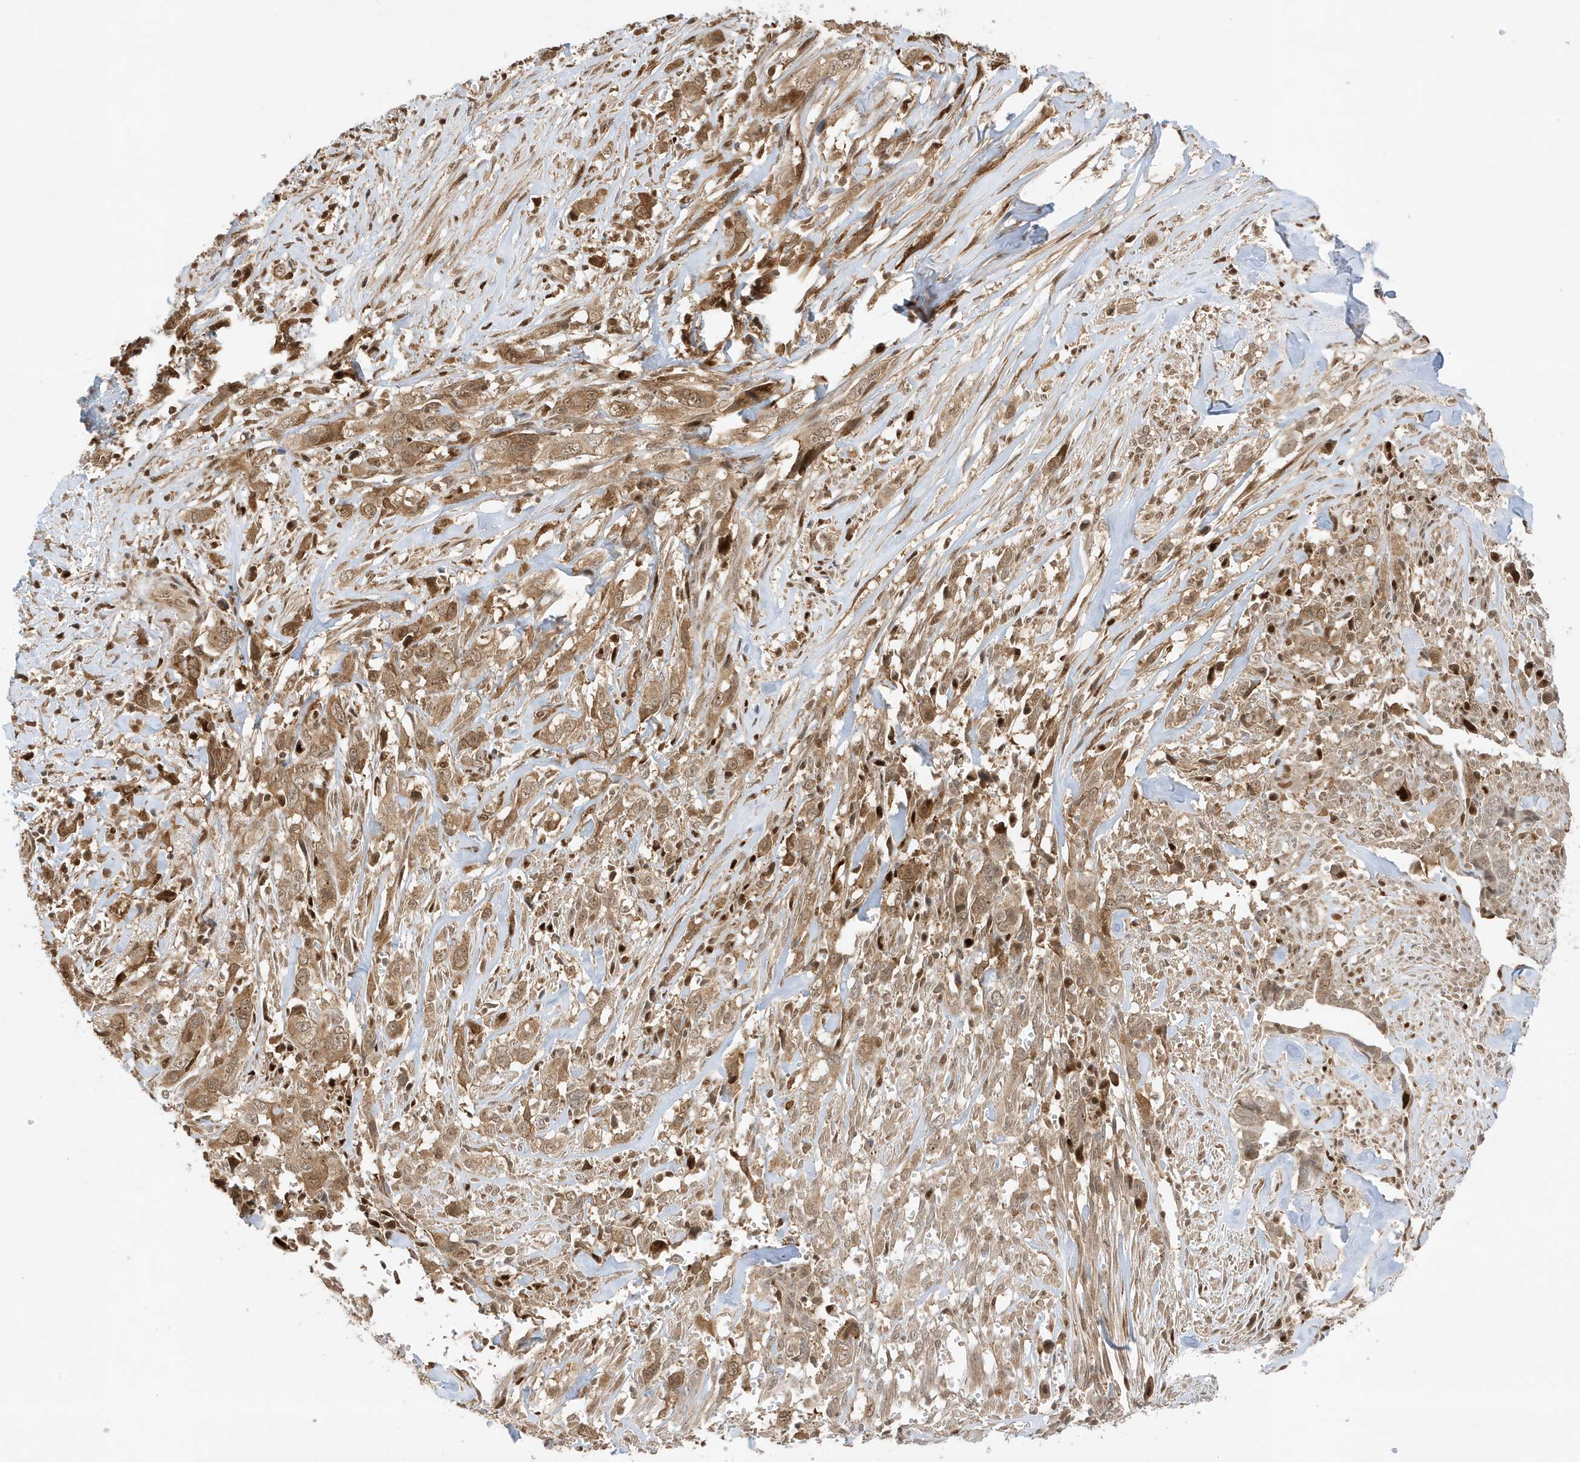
{"staining": {"intensity": "moderate", "quantity": "25%-75%", "location": "cytoplasmic/membranous,nuclear"}, "tissue": "liver cancer", "cell_type": "Tumor cells", "image_type": "cancer", "snomed": [{"axis": "morphology", "description": "Cholangiocarcinoma"}, {"axis": "topography", "description": "Liver"}], "caption": "Liver cancer (cholangiocarcinoma) was stained to show a protein in brown. There is medium levels of moderate cytoplasmic/membranous and nuclear positivity in about 25%-75% of tumor cells. The protein of interest is stained brown, and the nuclei are stained in blue (DAB (3,3'-diaminobenzidine) IHC with brightfield microscopy, high magnification).", "gene": "ZBTB41", "patient": {"sex": "female", "age": 79}}